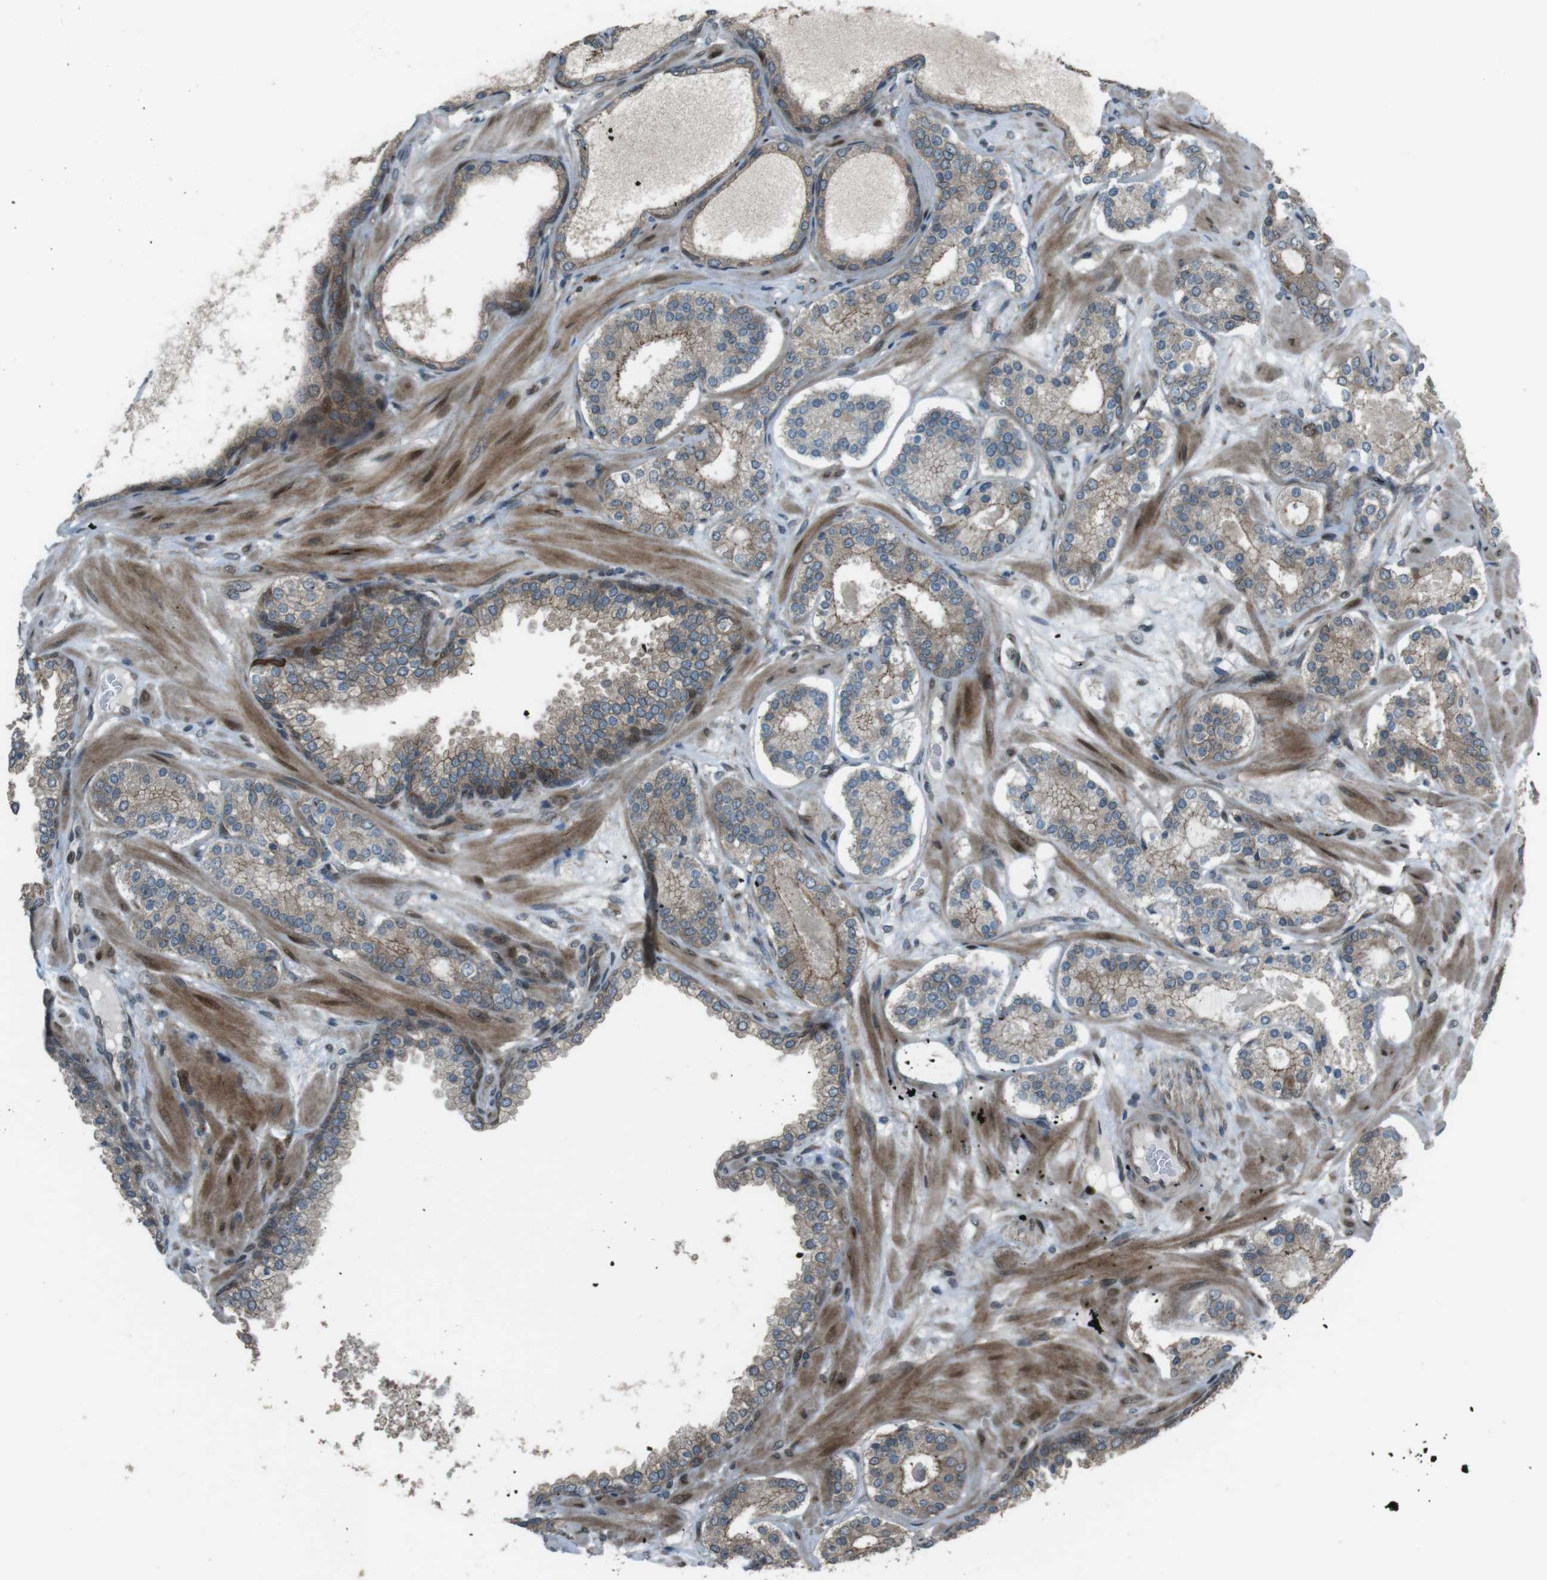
{"staining": {"intensity": "moderate", "quantity": ">75%", "location": "cytoplasmic/membranous"}, "tissue": "prostate cancer", "cell_type": "Tumor cells", "image_type": "cancer", "snomed": [{"axis": "morphology", "description": "Adenocarcinoma, Low grade"}, {"axis": "topography", "description": "Prostate"}], "caption": "A photomicrograph of human prostate cancer stained for a protein reveals moderate cytoplasmic/membranous brown staining in tumor cells.", "gene": "ZNF330", "patient": {"sex": "male", "age": 63}}